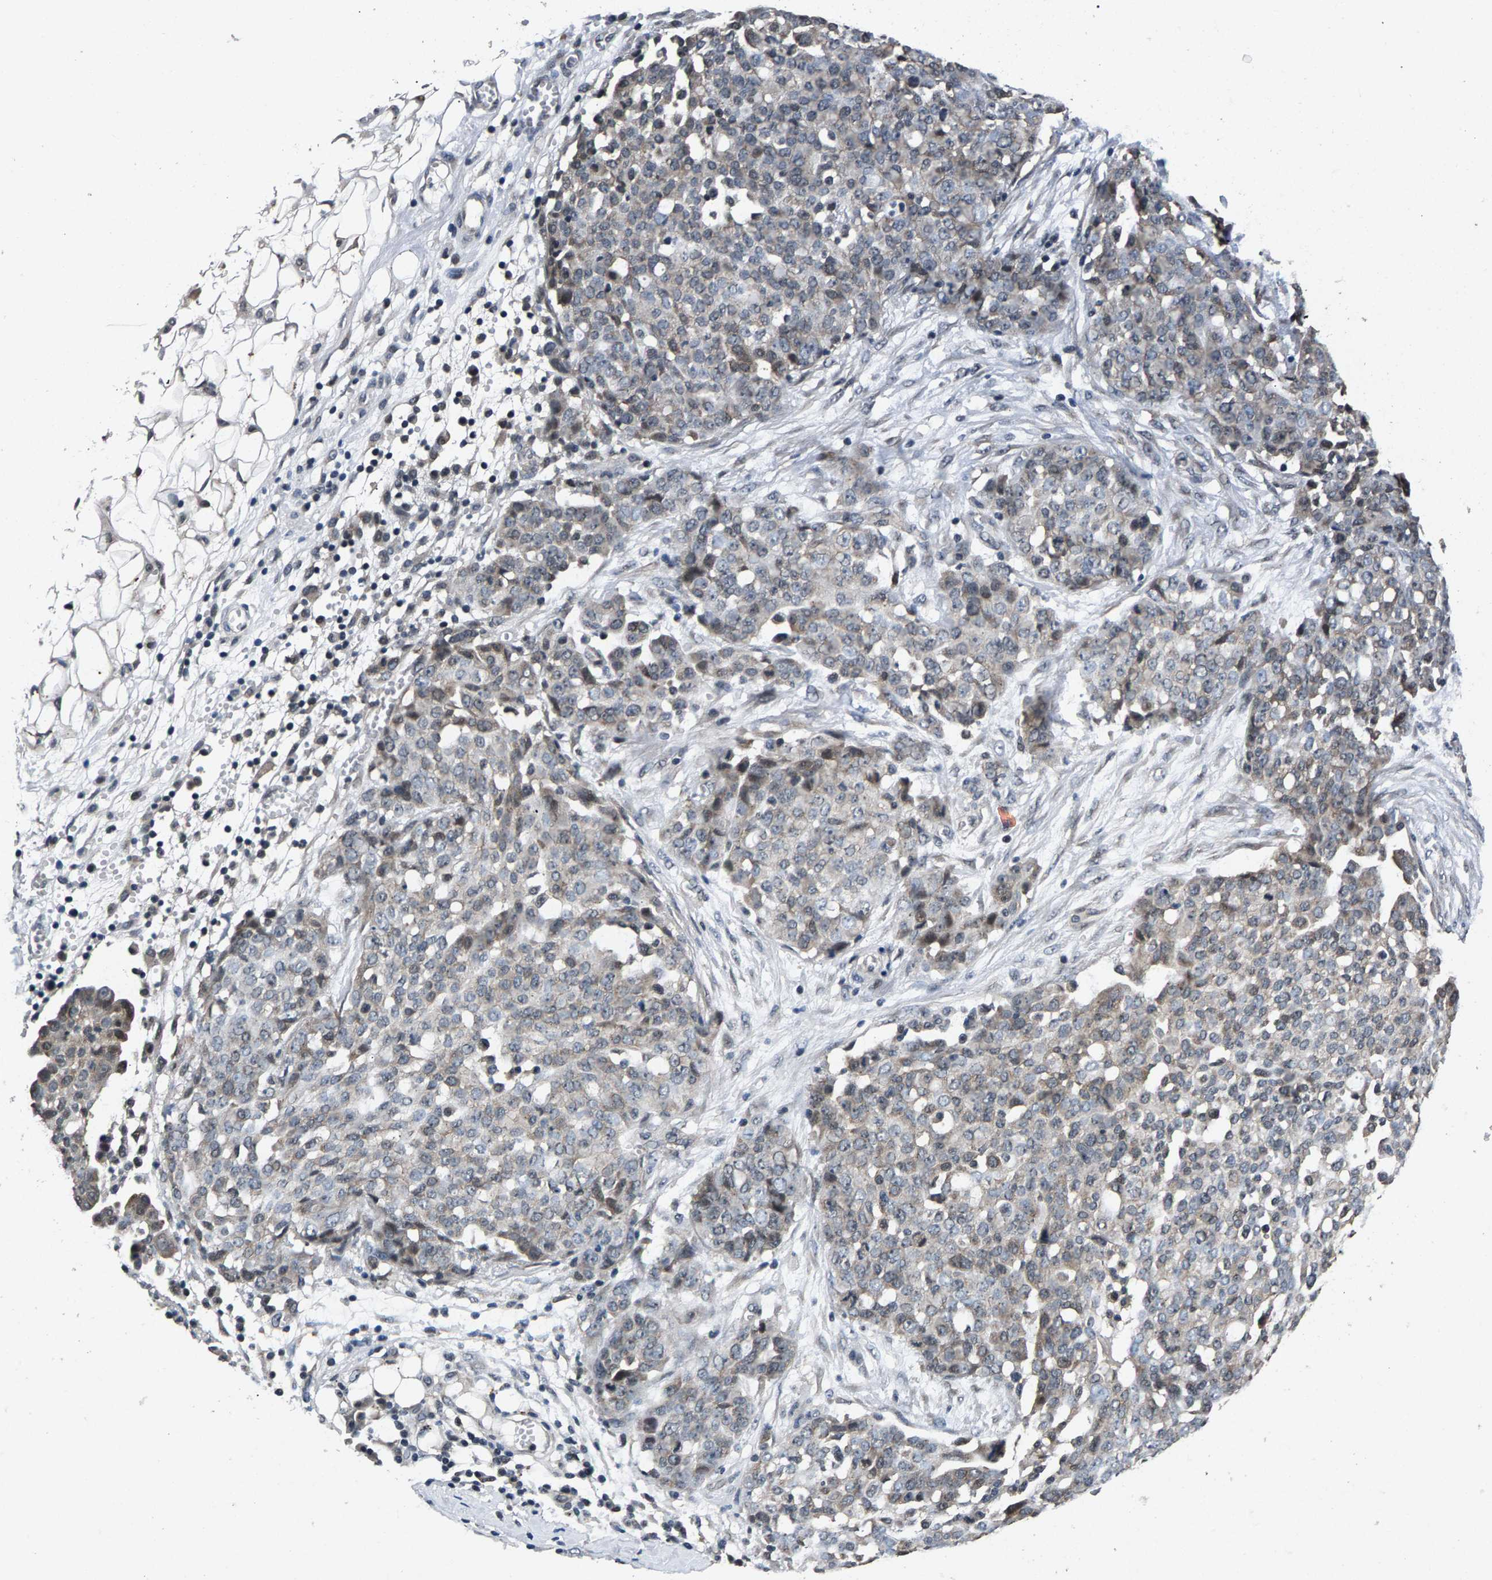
{"staining": {"intensity": "weak", "quantity": "25%-75%", "location": "cytoplasmic/membranous,nuclear"}, "tissue": "ovarian cancer", "cell_type": "Tumor cells", "image_type": "cancer", "snomed": [{"axis": "morphology", "description": "Cystadenocarcinoma, serous, NOS"}, {"axis": "topography", "description": "Soft tissue"}, {"axis": "topography", "description": "Ovary"}], "caption": "Protein analysis of serous cystadenocarcinoma (ovarian) tissue reveals weak cytoplasmic/membranous and nuclear positivity in about 25%-75% of tumor cells.", "gene": "RBM33", "patient": {"sex": "female", "age": 57}}